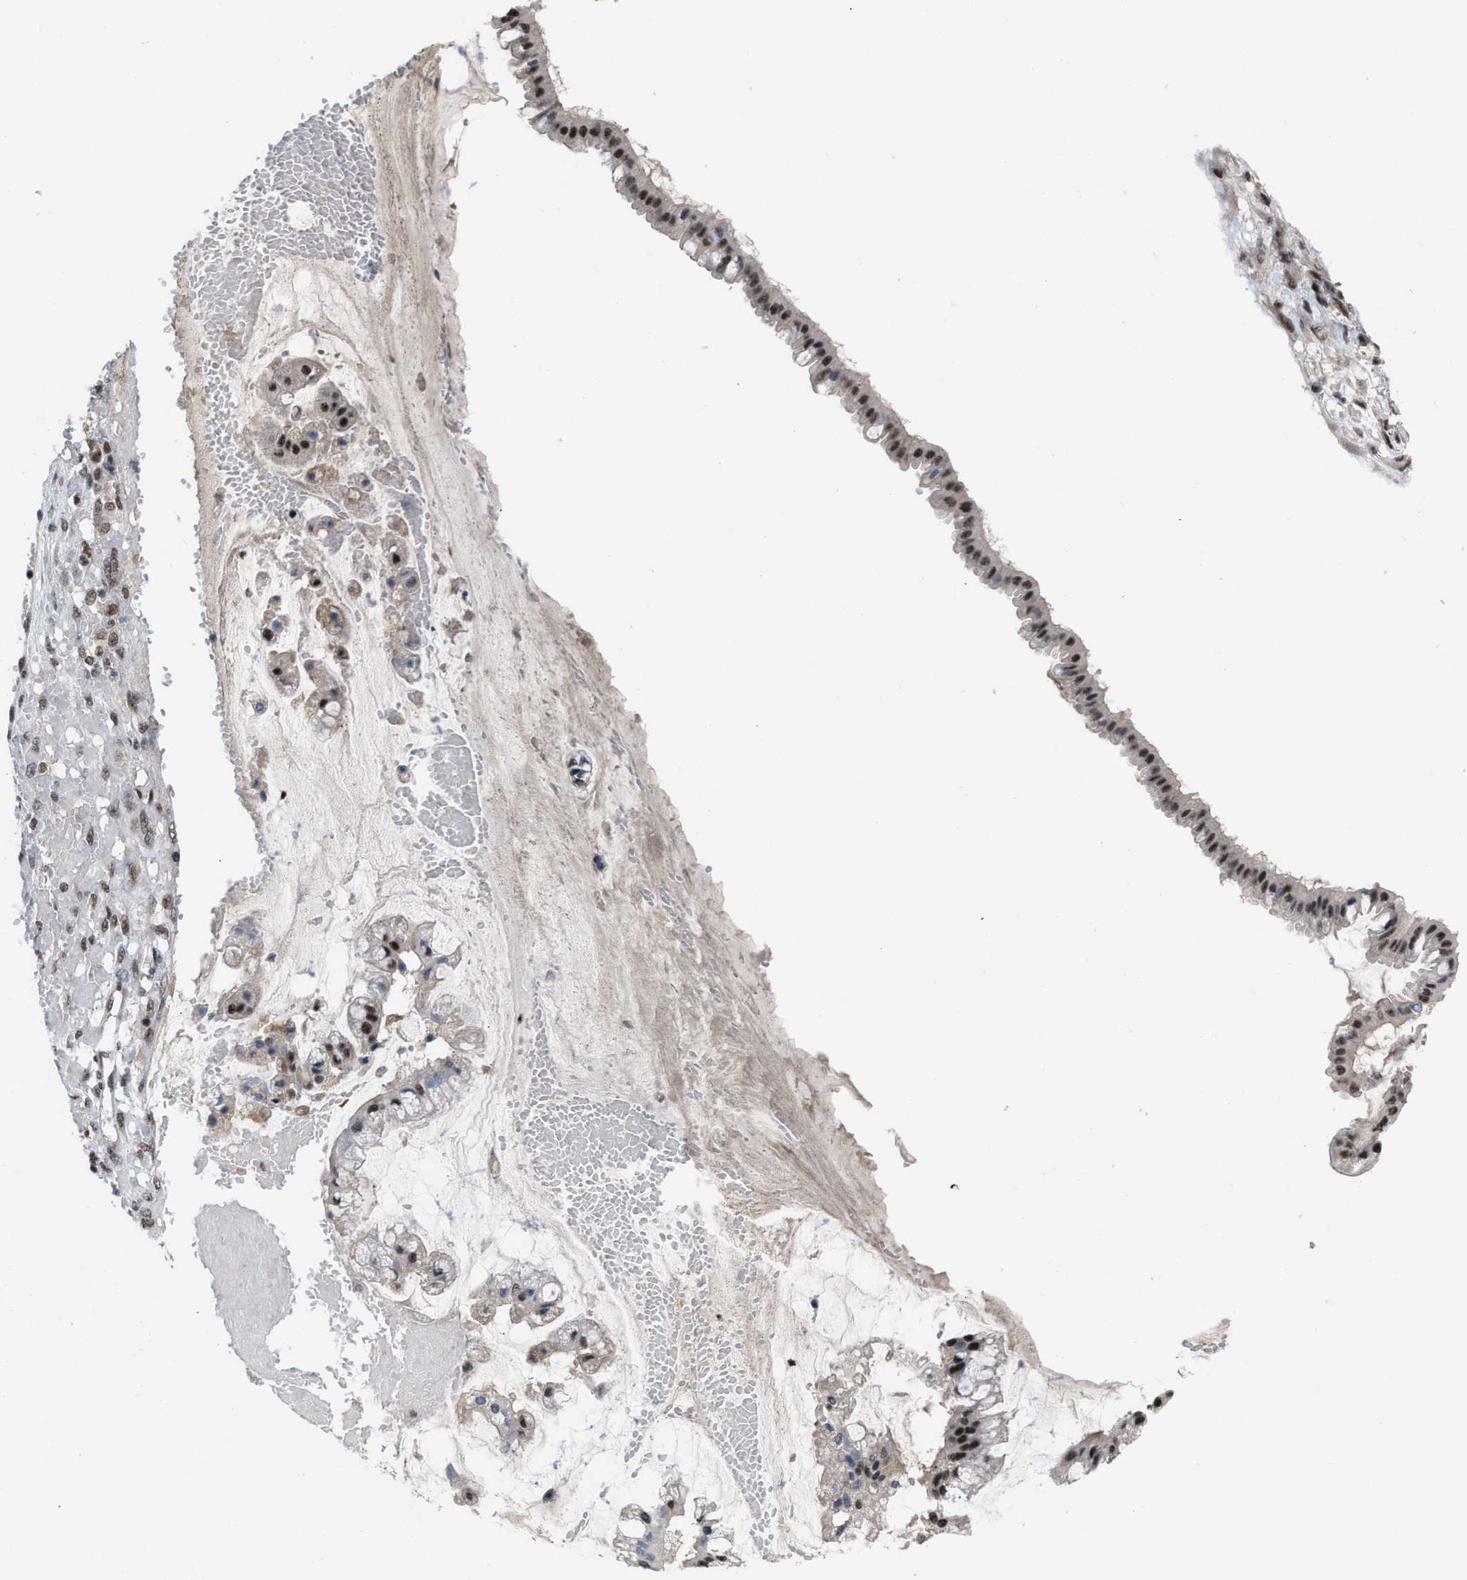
{"staining": {"intensity": "moderate", "quantity": ">75%", "location": "nuclear"}, "tissue": "ovarian cancer", "cell_type": "Tumor cells", "image_type": "cancer", "snomed": [{"axis": "morphology", "description": "Cystadenocarcinoma, mucinous, NOS"}, {"axis": "topography", "description": "Ovary"}], "caption": "Human ovarian cancer stained with a brown dye reveals moderate nuclear positive expression in approximately >75% of tumor cells.", "gene": "PRPF4", "patient": {"sex": "female", "age": 73}}